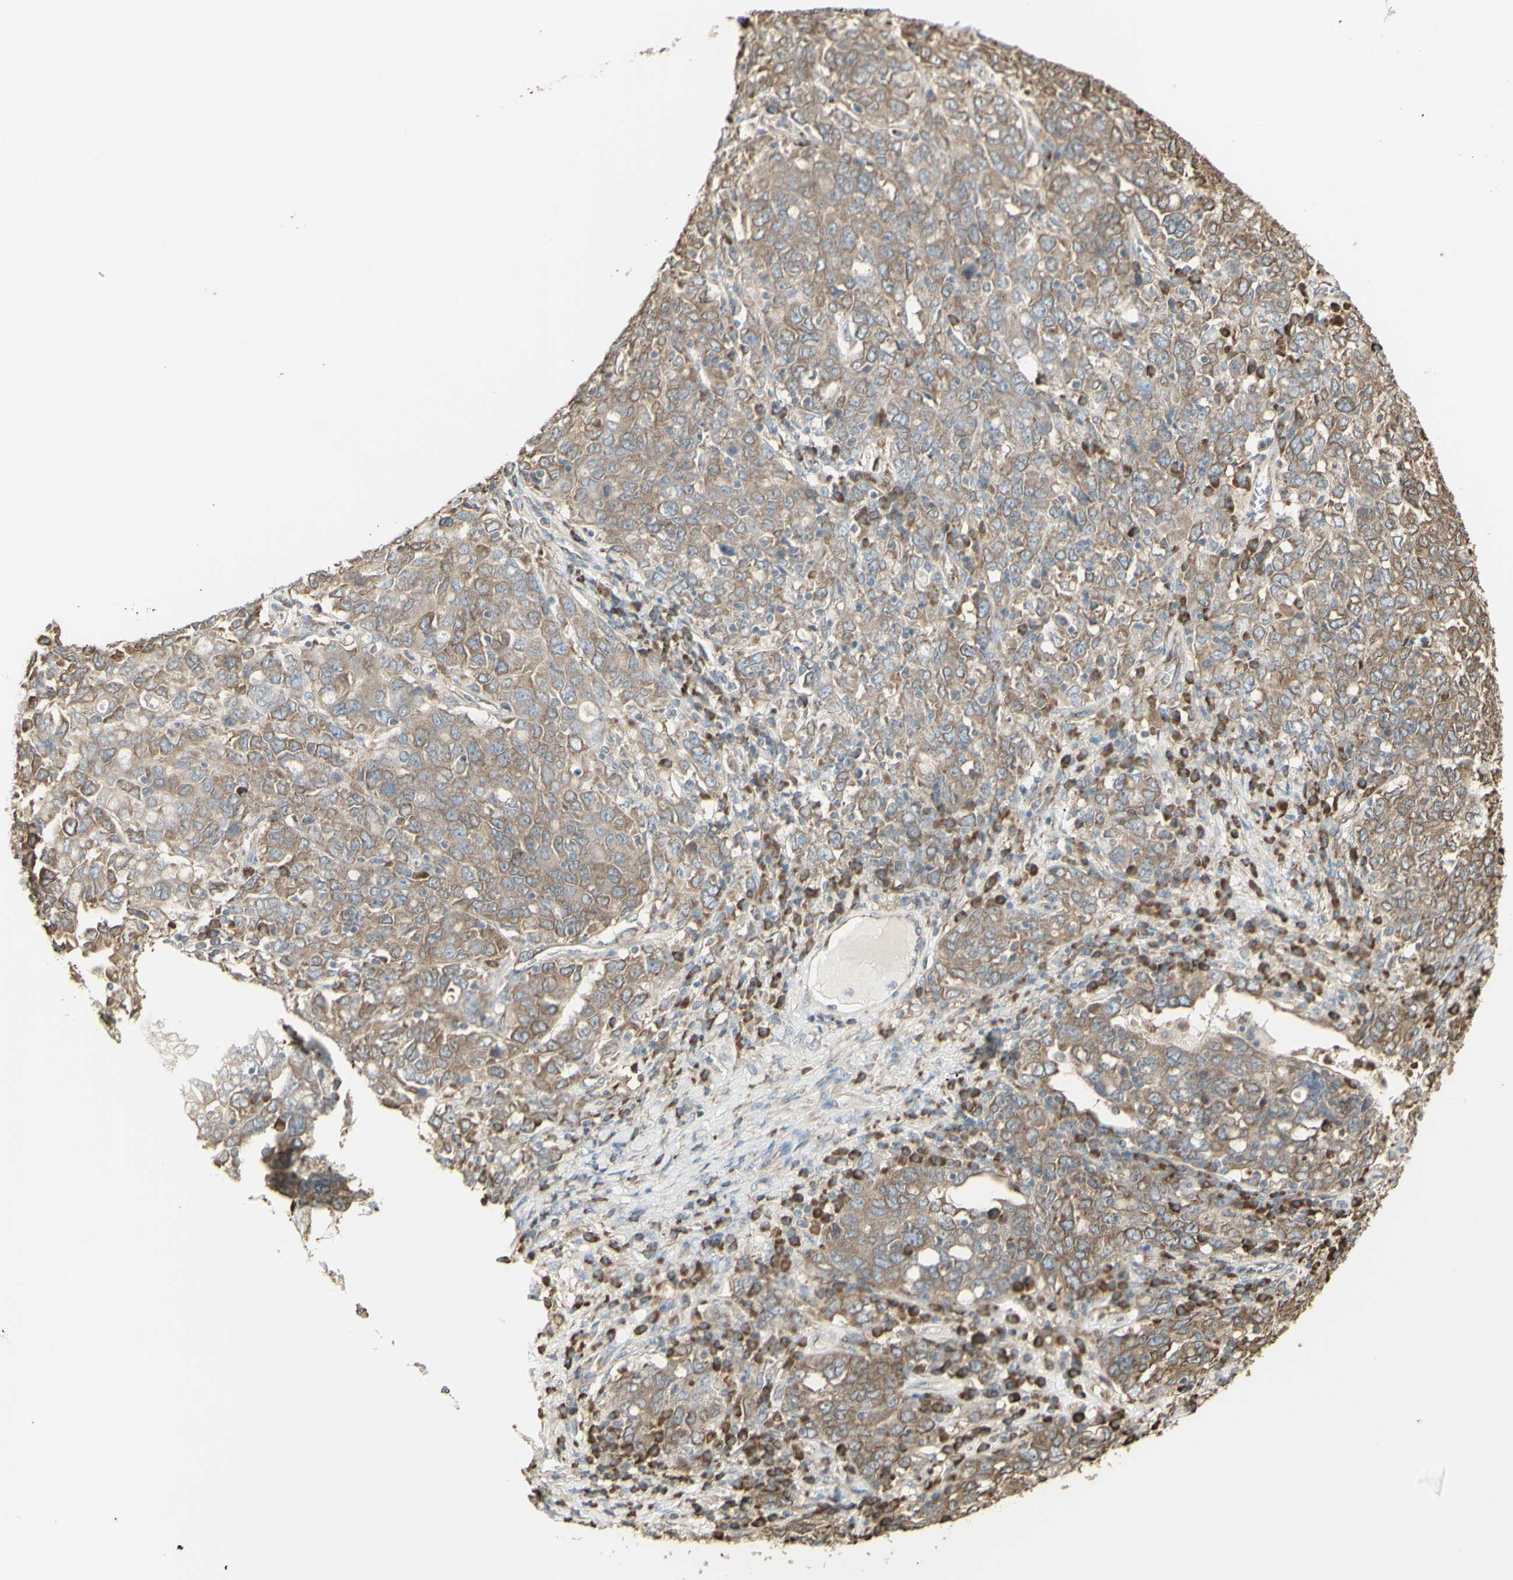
{"staining": {"intensity": "weak", "quantity": ">75%", "location": "cytoplasmic/membranous"}, "tissue": "ovarian cancer", "cell_type": "Tumor cells", "image_type": "cancer", "snomed": [{"axis": "morphology", "description": "Carcinoma, endometroid"}, {"axis": "topography", "description": "Ovary"}], "caption": "Weak cytoplasmic/membranous protein positivity is appreciated in about >75% of tumor cells in ovarian cancer (endometroid carcinoma). (Stains: DAB (3,3'-diaminobenzidine) in brown, nuclei in blue, Microscopy: brightfield microscopy at high magnification).", "gene": "EEF1B2", "patient": {"sex": "female", "age": 62}}